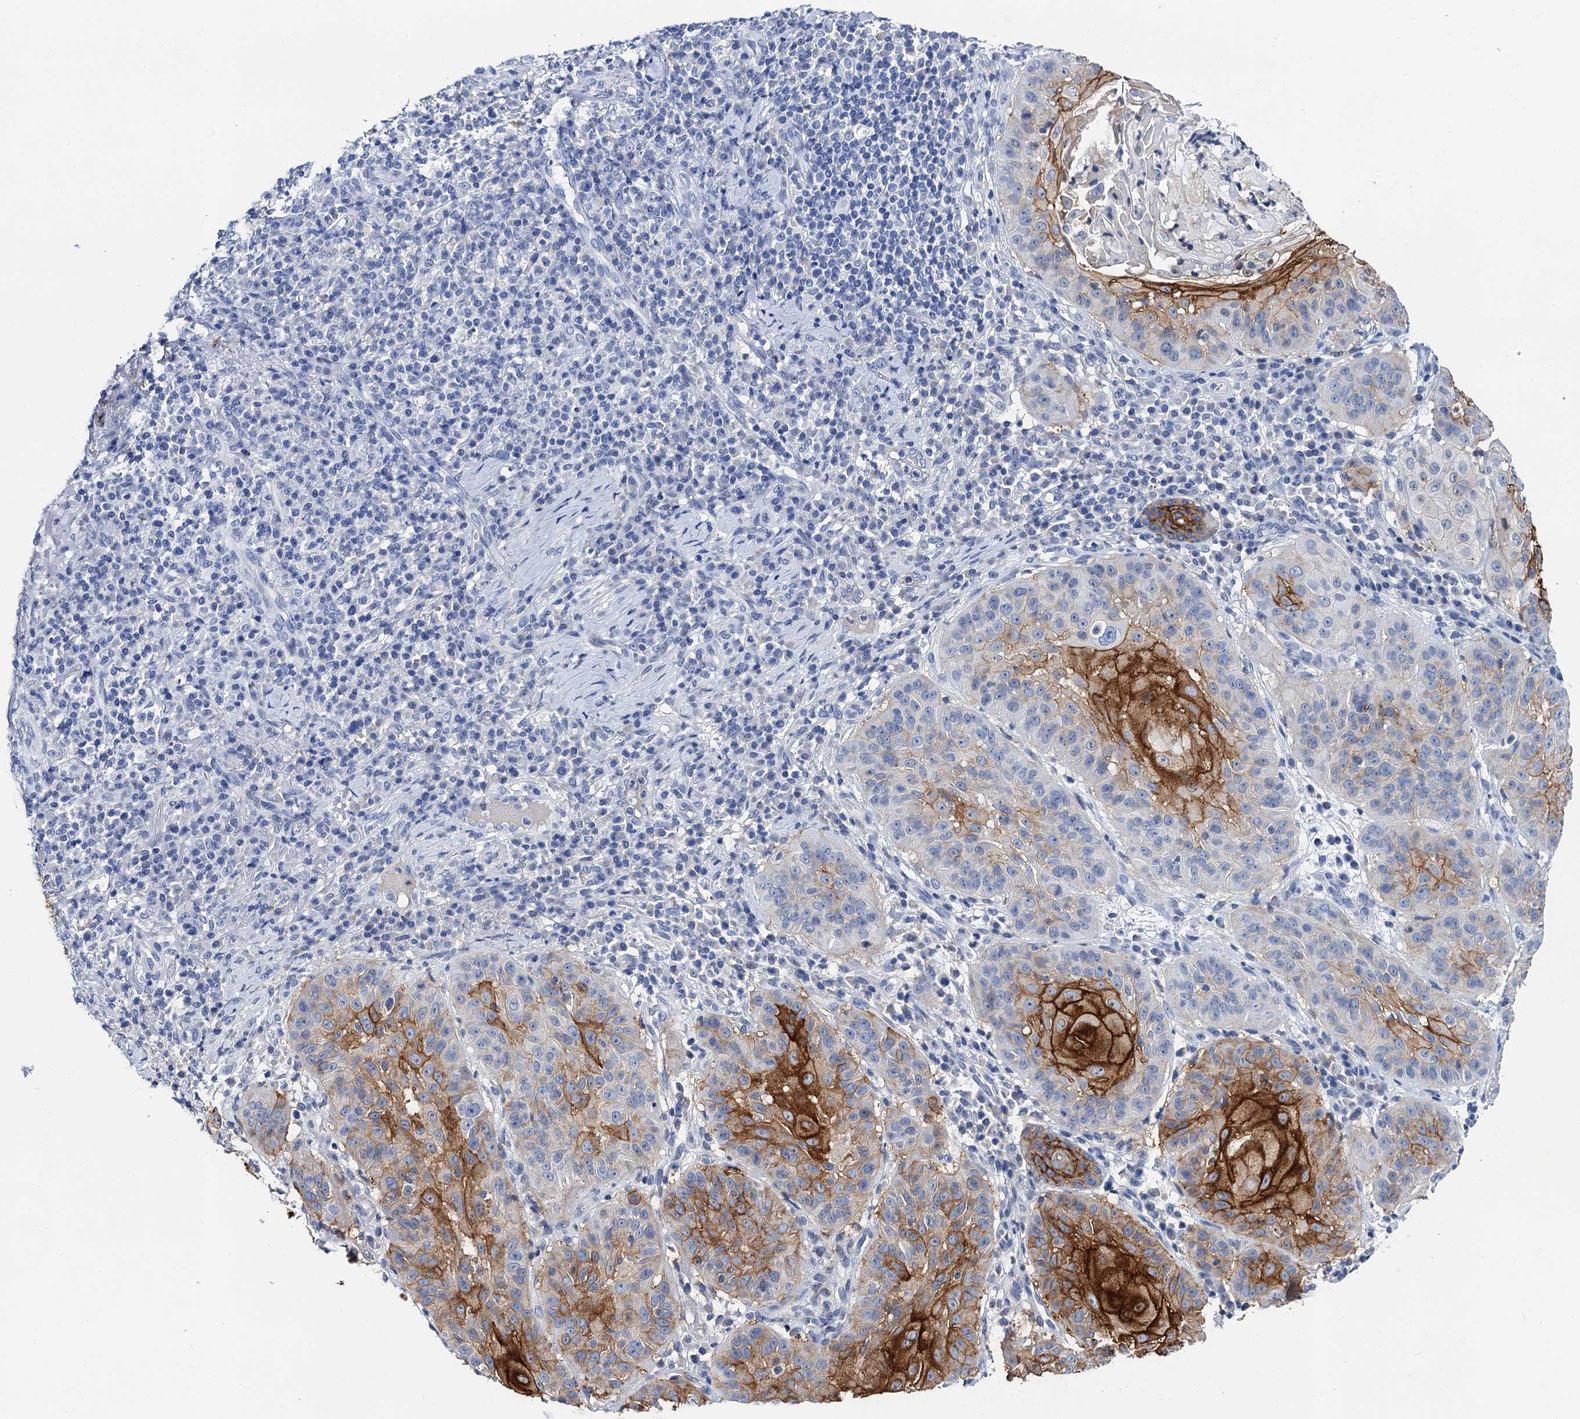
{"staining": {"intensity": "strong", "quantity": "25%-75%", "location": "cytoplasmic/membranous"}, "tissue": "skin cancer", "cell_type": "Tumor cells", "image_type": "cancer", "snomed": [{"axis": "morphology", "description": "Normal tissue, NOS"}, {"axis": "morphology", "description": "Basal cell carcinoma"}, {"axis": "topography", "description": "Skin"}], "caption": "Immunohistochemical staining of skin basal cell carcinoma reveals strong cytoplasmic/membranous protein positivity in approximately 25%-75% of tumor cells.", "gene": "LYPD3", "patient": {"sex": "male", "age": 93}}